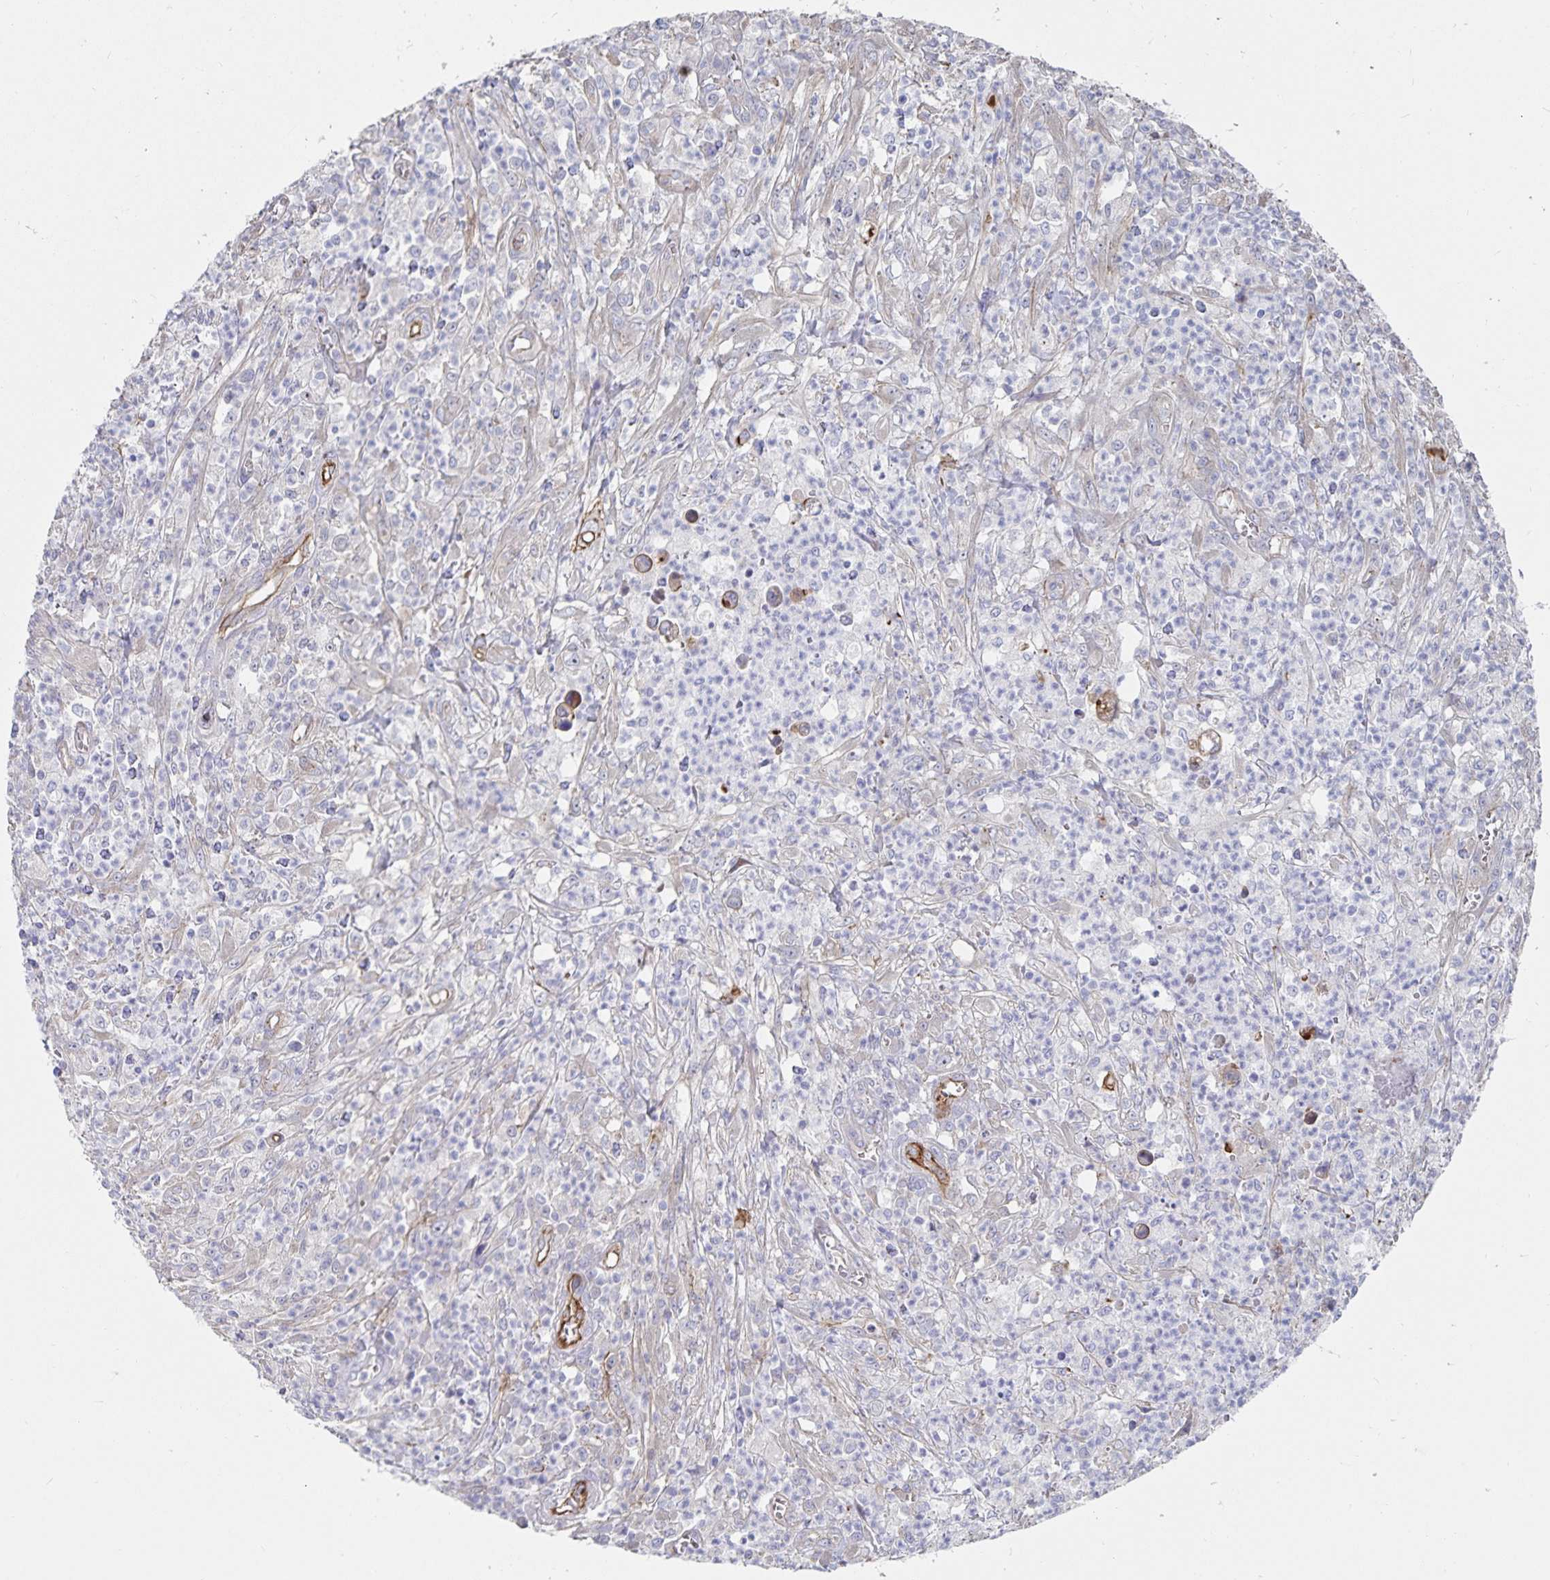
{"staining": {"intensity": "negative", "quantity": "none", "location": "none"}, "tissue": "colorectal cancer", "cell_type": "Tumor cells", "image_type": "cancer", "snomed": [{"axis": "morphology", "description": "Normal tissue, NOS"}, {"axis": "morphology", "description": "Adenocarcinoma, NOS"}, {"axis": "topography", "description": "Colon"}], "caption": "Colorectal cancer (adenocarcinoma) was stained to show a protein in brown. There is no significant positivity in tumor cells.", "gene": "SSTR1", "patient": {"sex": "male", "age": 65}}